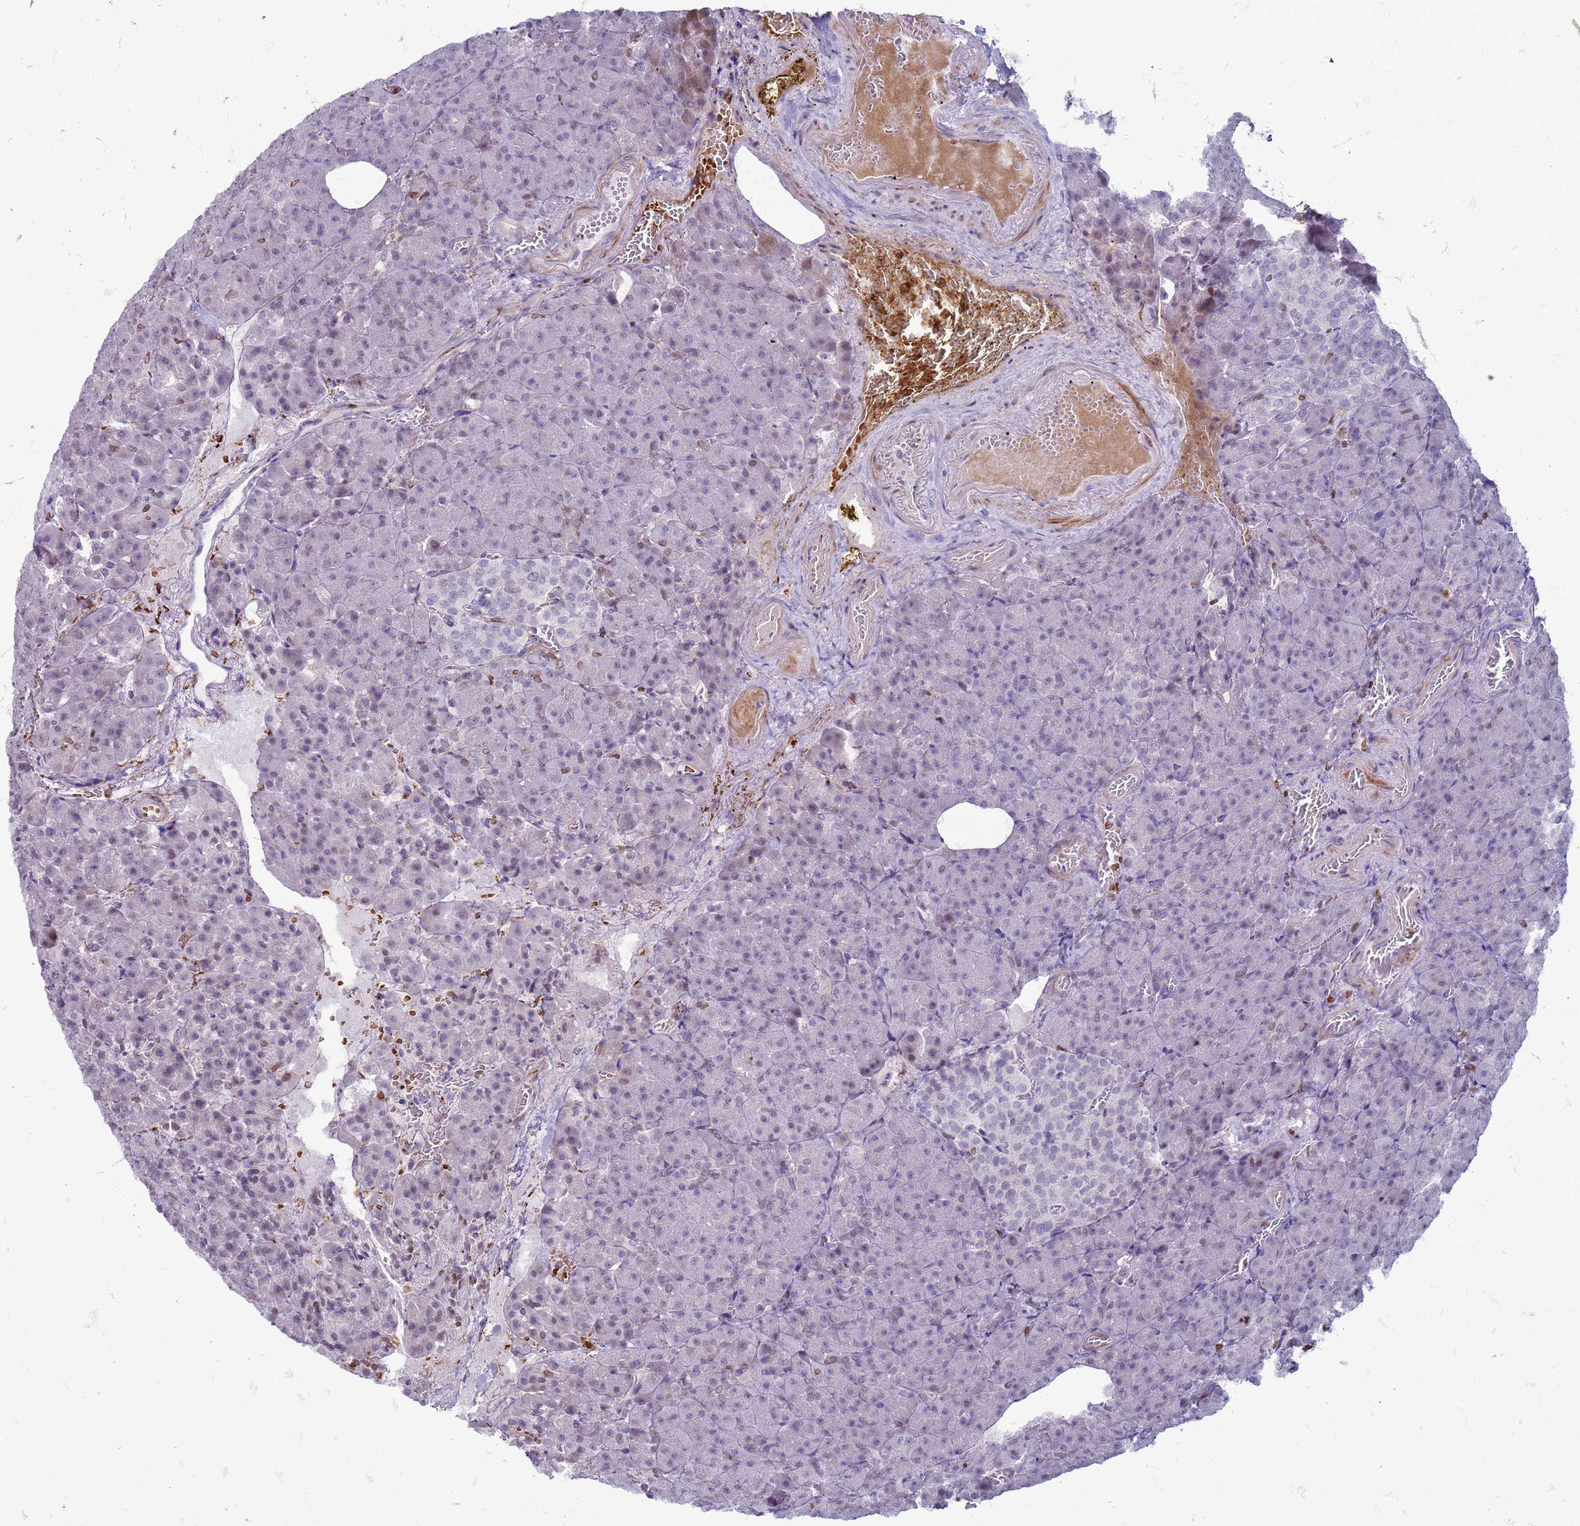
{"staining": {"intensity": "moderate", "quantity": "<25%", "location": "cytoplasmic/membranous,nuclear"}, "tissue": "pancreas", "cell_type": "Exocrine glandular cells", "image_type": "normal", "snomed": [{"axis": "morphology", "description": "Normal tissue, NOS"}, {"axis": "topography", "description": "Pancreas"}], "caption": "Pancreas stained with a brown dye displays moderate cytoplasmic/membranous,nuclear positive staining in approximately <25% of exocrine glandular cells.", "gene": "METTL25B", "patient": {"sex": "female", "age": 74}}